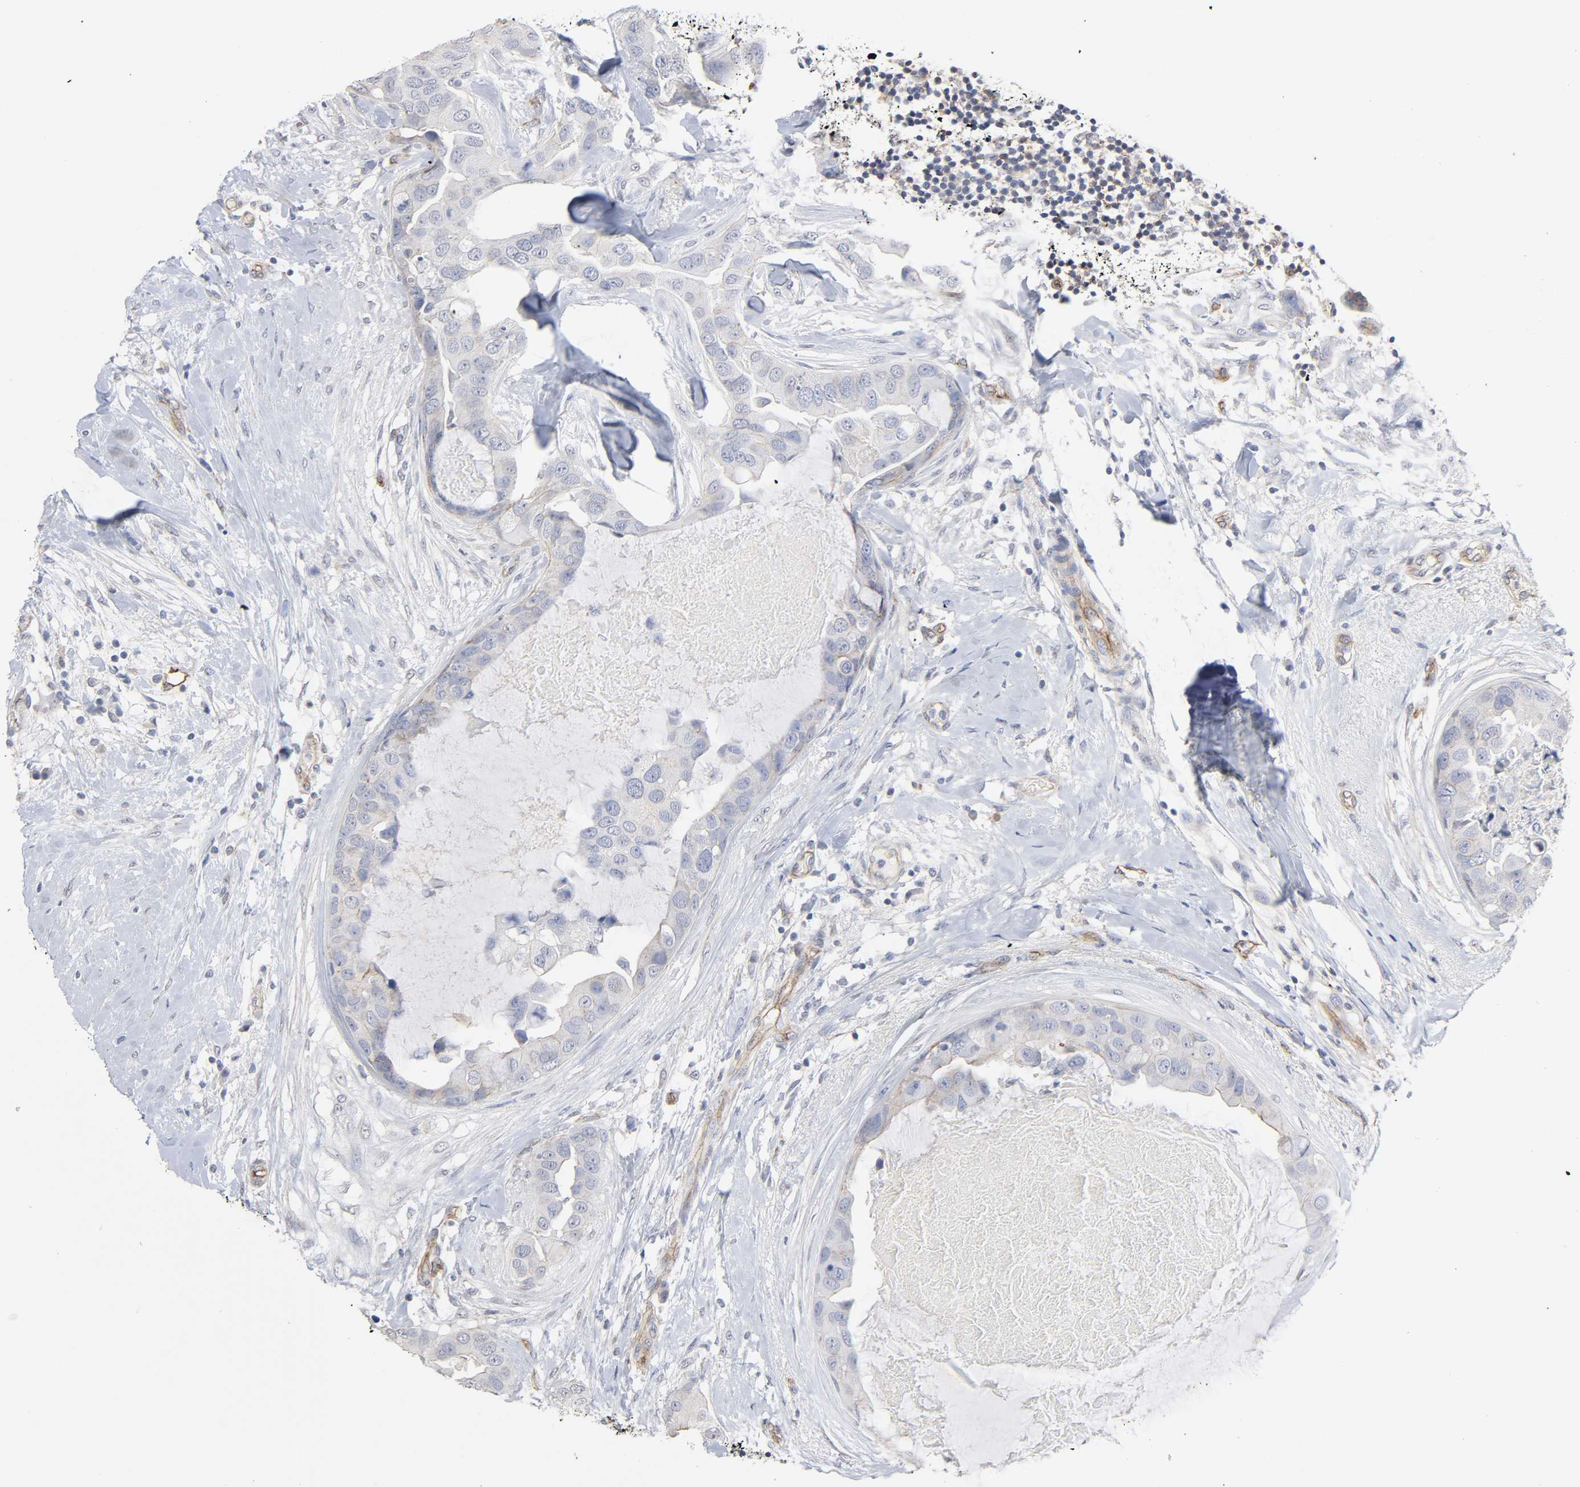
{"staining": {"intensity": "negative", "quantity": "none", "location": "none"}, "tissue": "breast cancer", "cell_type": "Tumor cells", "image_type": "cancer", "snomed": [{"axis": "morphology", "description": "Duct carcinoma"}, {"axis": "topography", "description": "Breast"}], "caption": "The image demonstrates no significant expression in tumor cells of breast invasive ductal carcinoma.", "gene": "SPTAN1", "patient": {"sex": "female", "age": 40}}